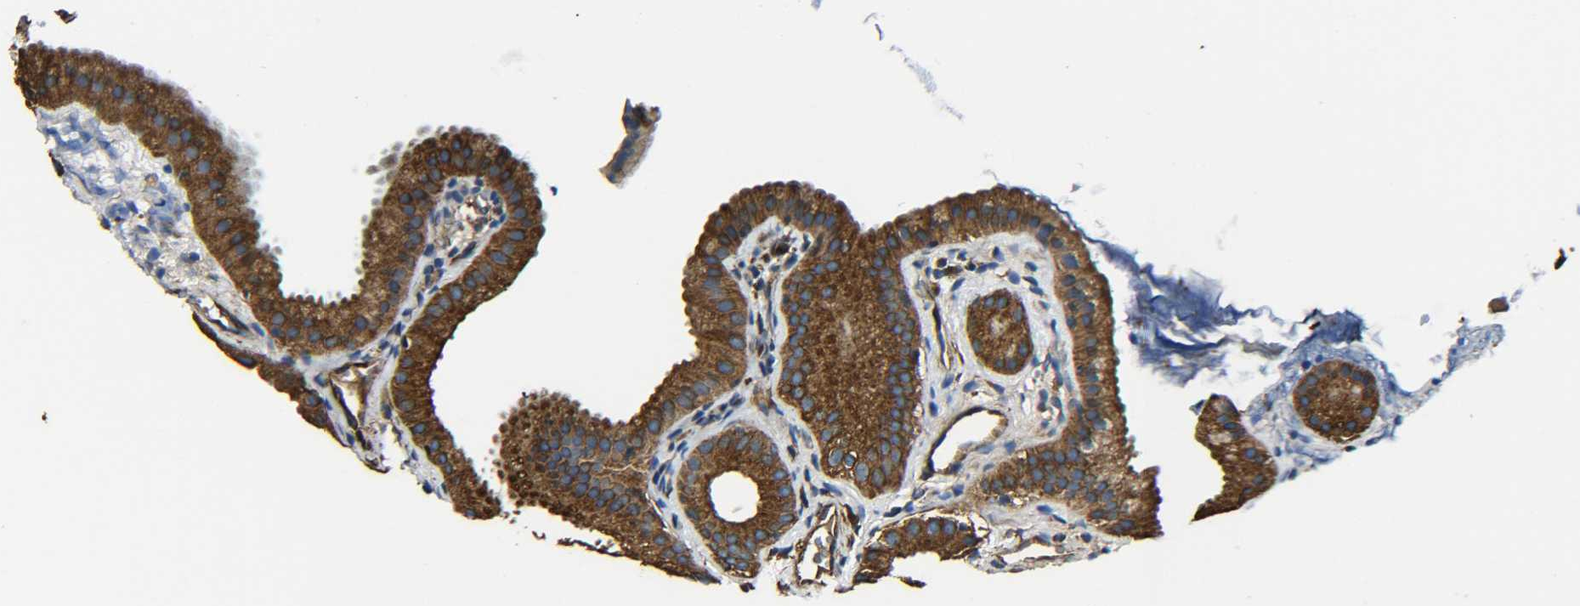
{"staining": {"intensity": "strong", "quantity": ">75%", "location": "cytoplasmic/membranous"}, "tissue": "gallbladder", "cell_type": "Glandular cells", "image_type": "normal", "snomed": [{"axis": "morphology", "description": "Normal tissue, NOS"}, {"axis": "topography", "description": "Gallbladder"}], "caption": "Glandular cells demonstrate high levels of strong cytoplasmic/membranous expression in about >75% of cells in benign human gallbladder. Using DAB (brown) and hematoxylin (blue) stains, captured at high magnification using brightfield microscopy.", "gene": "TUBB", "patient": {"sex": "female", "age": 64}}